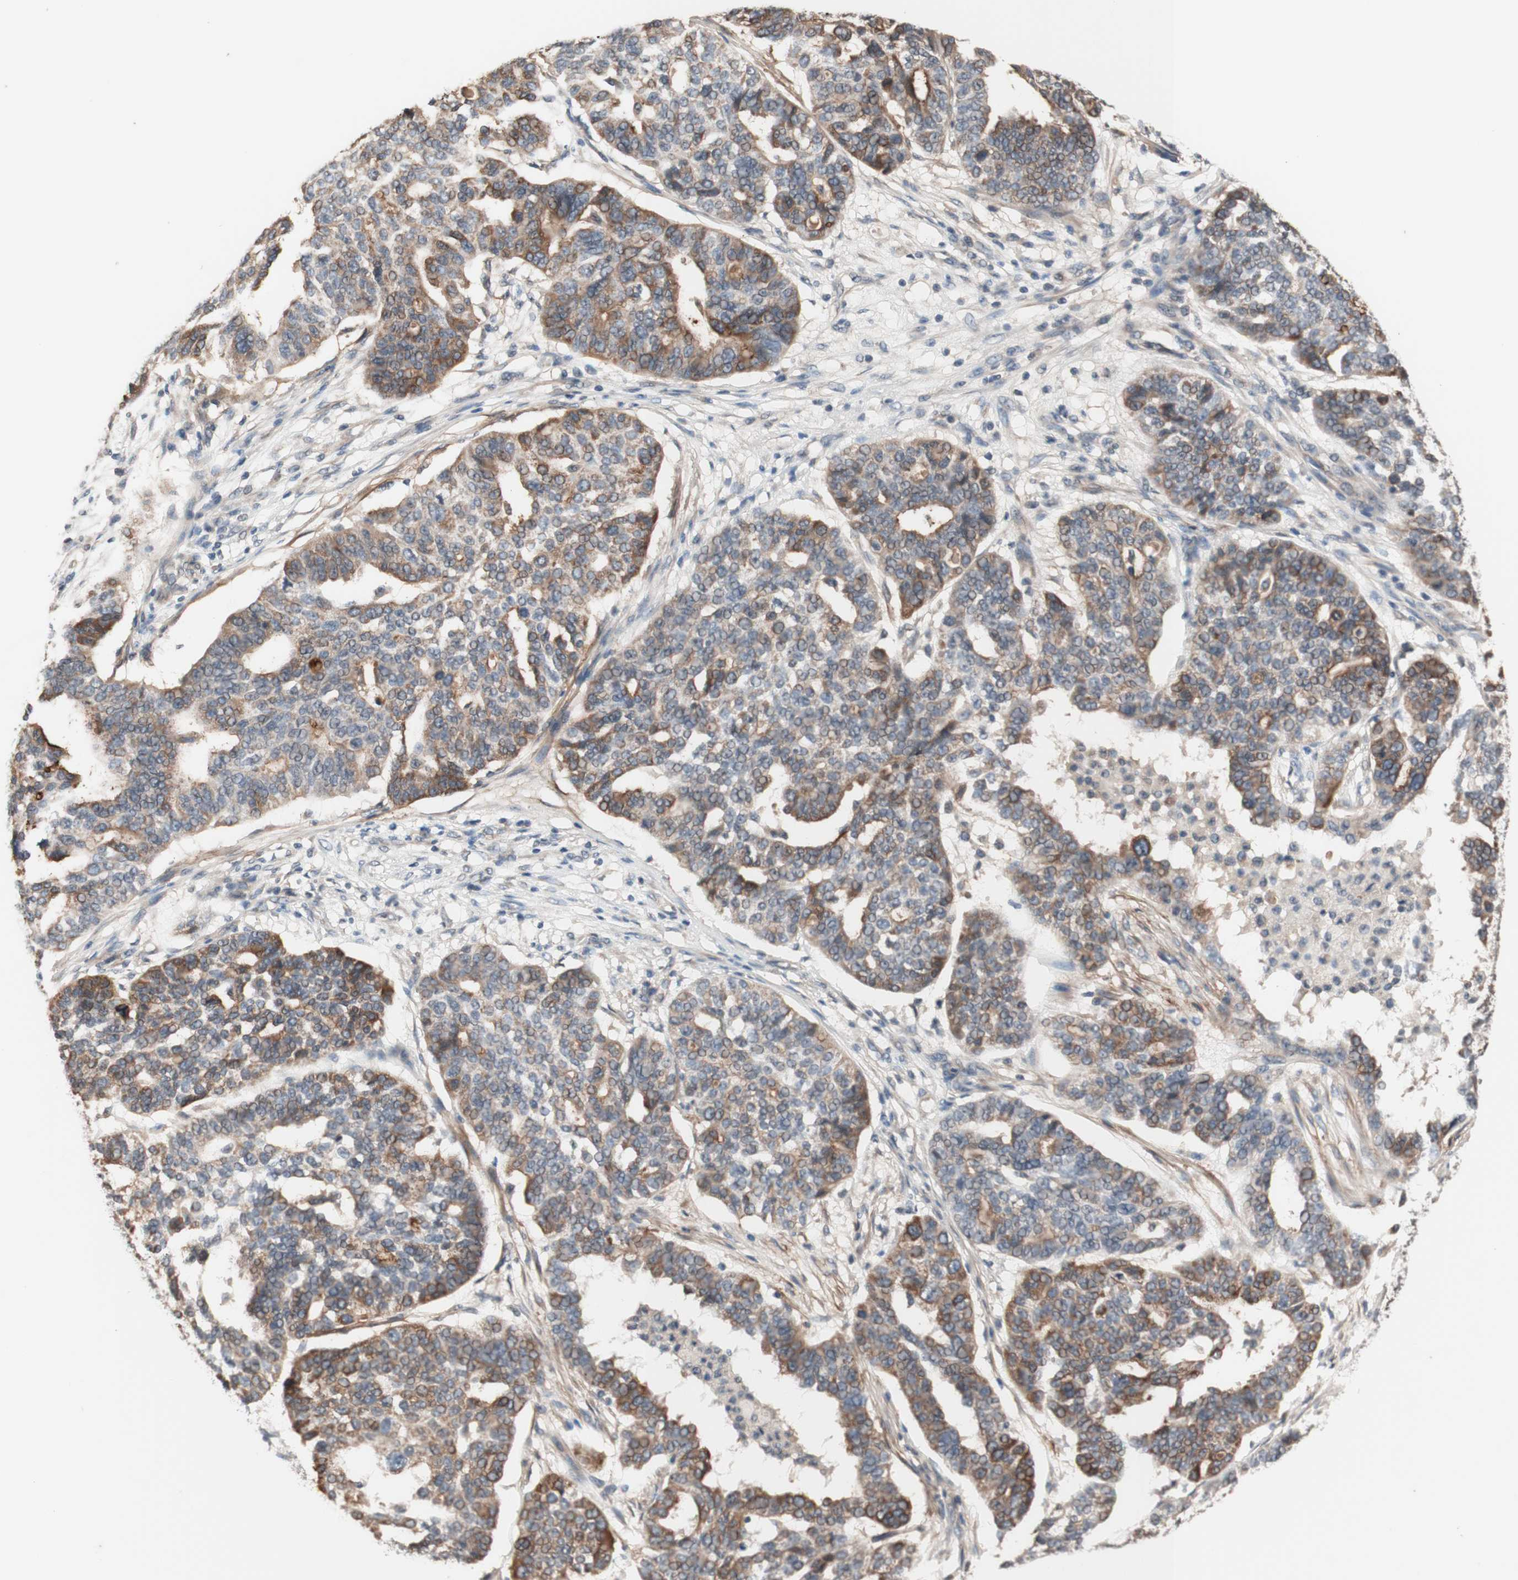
{"staining": {"intensity": "moderate", "quantity": ">75%", "location": "cytoplasmic/membranous"}, "tissue": "ovarian cancer", "cell_type": "Tumor cells", "image_type": "cancer", "snomed": [{"axis": "morphology", "description": "Cystadenocarcinoma, serous, NOS"}, {"axis": "topography", "description": "Ovary"}], "caption": "Moderate cytoplasmic/membranous positivity is present in about >75% of tumor cells in serous cystadenocarcinoma (ovarian).", "gene": "CD55", "patient": {"sex": "female", "age": 59}}